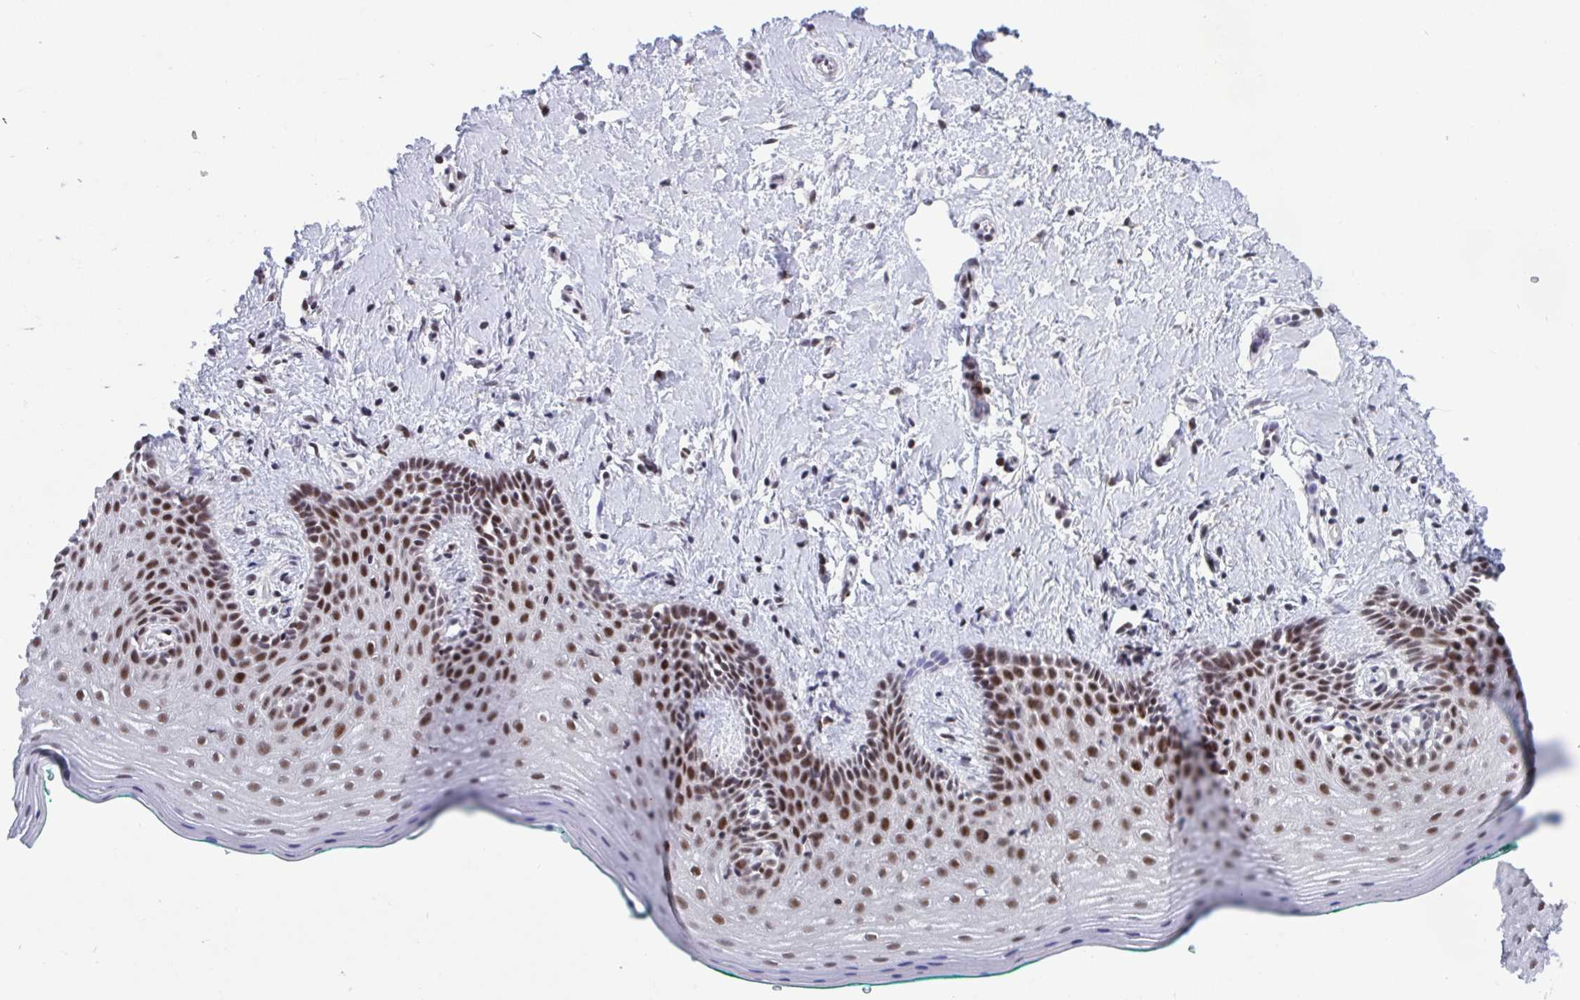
{"staining": {"intensity": "moderate", "quantity": ">75%", "location": "nuclear"}, "tissue": "vagina", "cell_type": "Squamous epithelial cells", "image_type": "normal", "snomed": [{"axis": "morphology", "description": "Normal tissue, NOS"}, {"axis": "topography", "description": "Vagina"}], "caption": "Immunohistochemical staining of benign human vagina displays medium levels of moderate nuclear expression in approximately >75% of squamous epithelial cells. The protein is stained brown, and the nuclei are stained in blue (DAB IHC with brightfield microscopy, high magnification).", "gene": "WBP11", "patient": {"sex": "female", "age": 42}}